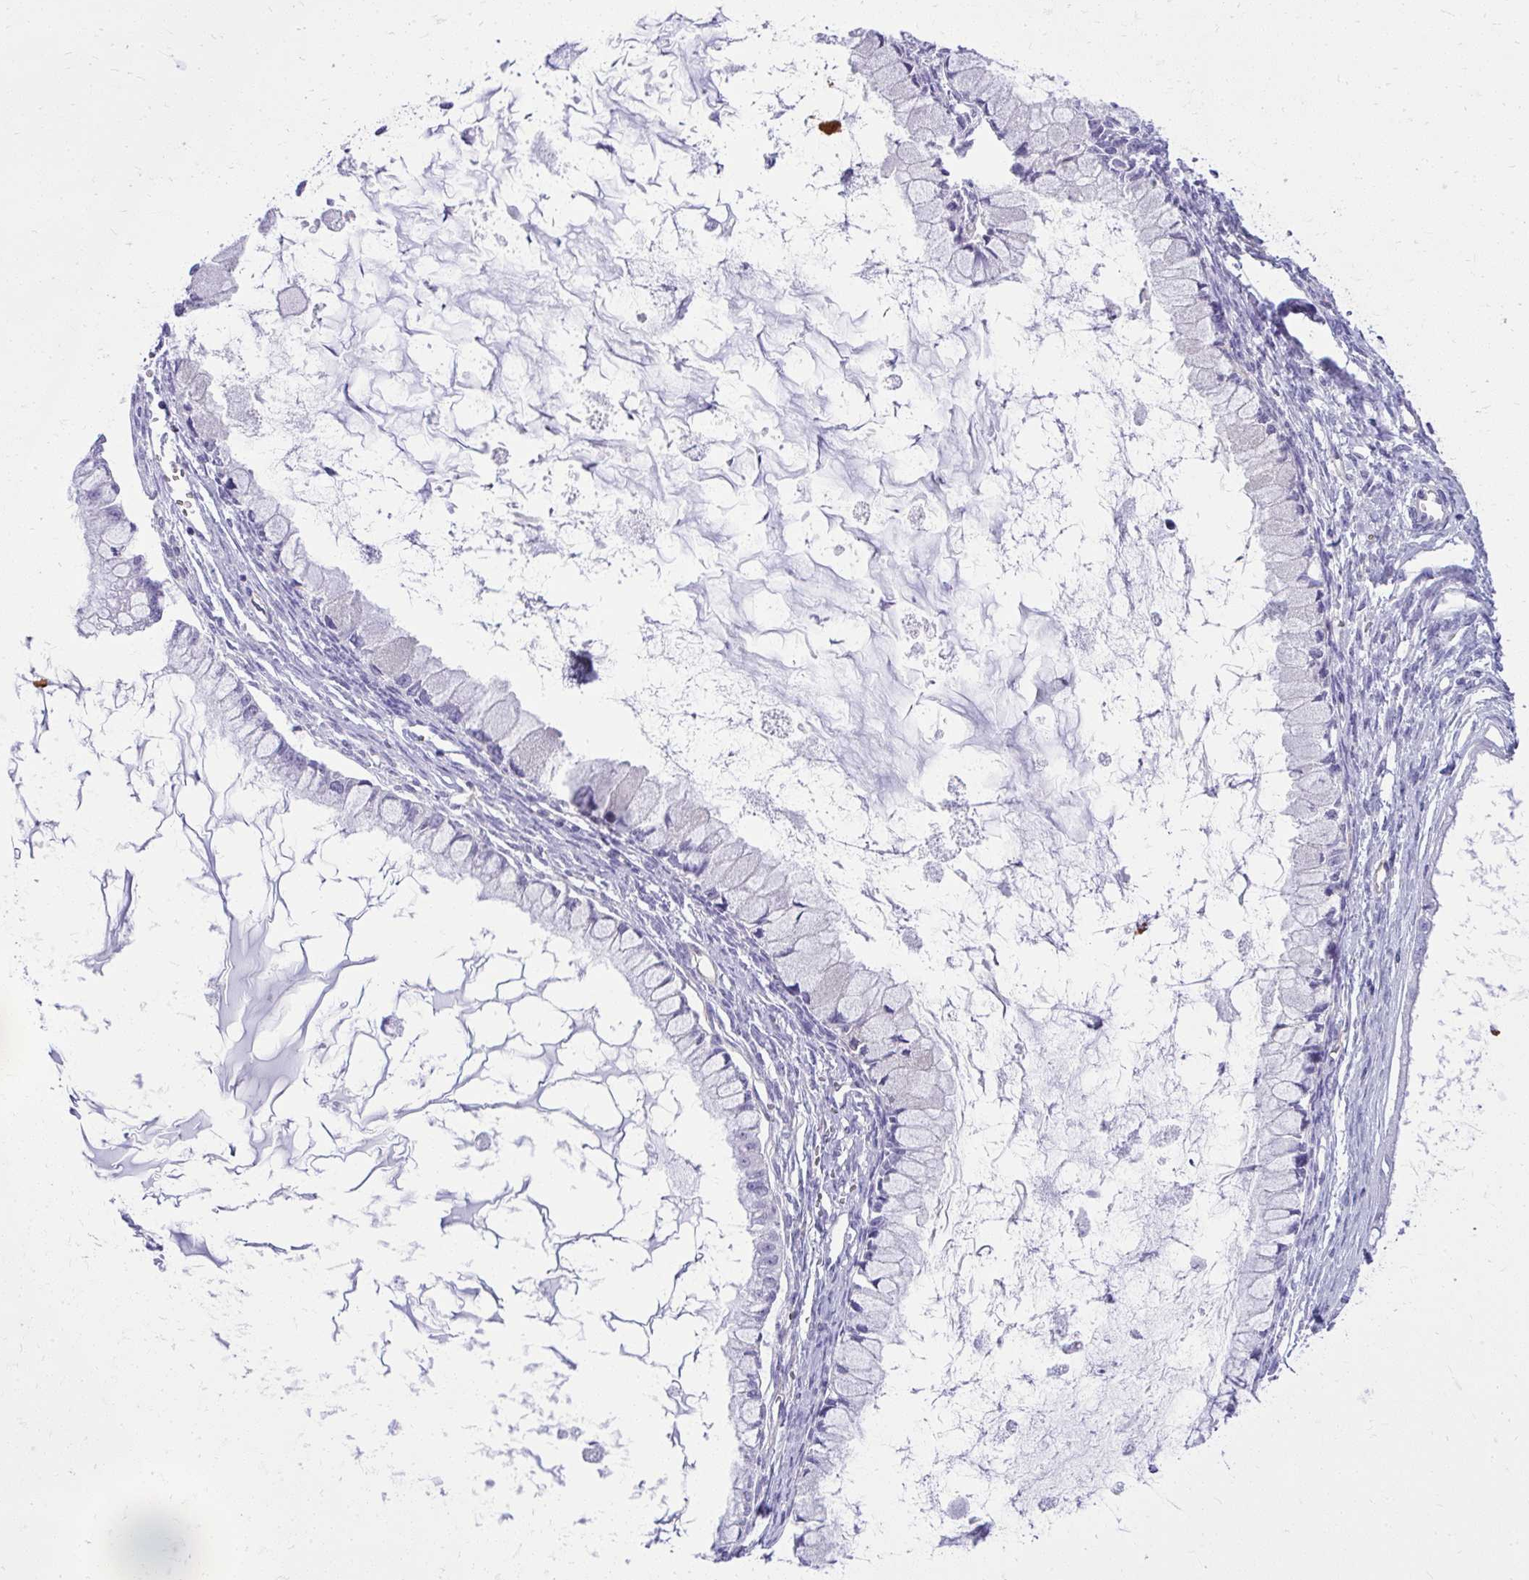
{"staining": {"intensity": "negative", "quantity": "none", "location": "none"}, "tissue": "ovarian cancer", "cell_type": "Tumor cells", "image_type": "cancer", "snomed": [{"axis": "morphology", "description": "Cystadenocarcinoma, mucinous, NOS"}, {"axis": "topography", "description": "Ovary"}], "caption": "Tumor cells are negative for protein expression in human ovarian cancer (mucinous cystadenocarcinoma).", "gene": "GPRIN3", "patient": {"sex": "female", "age": 34}}